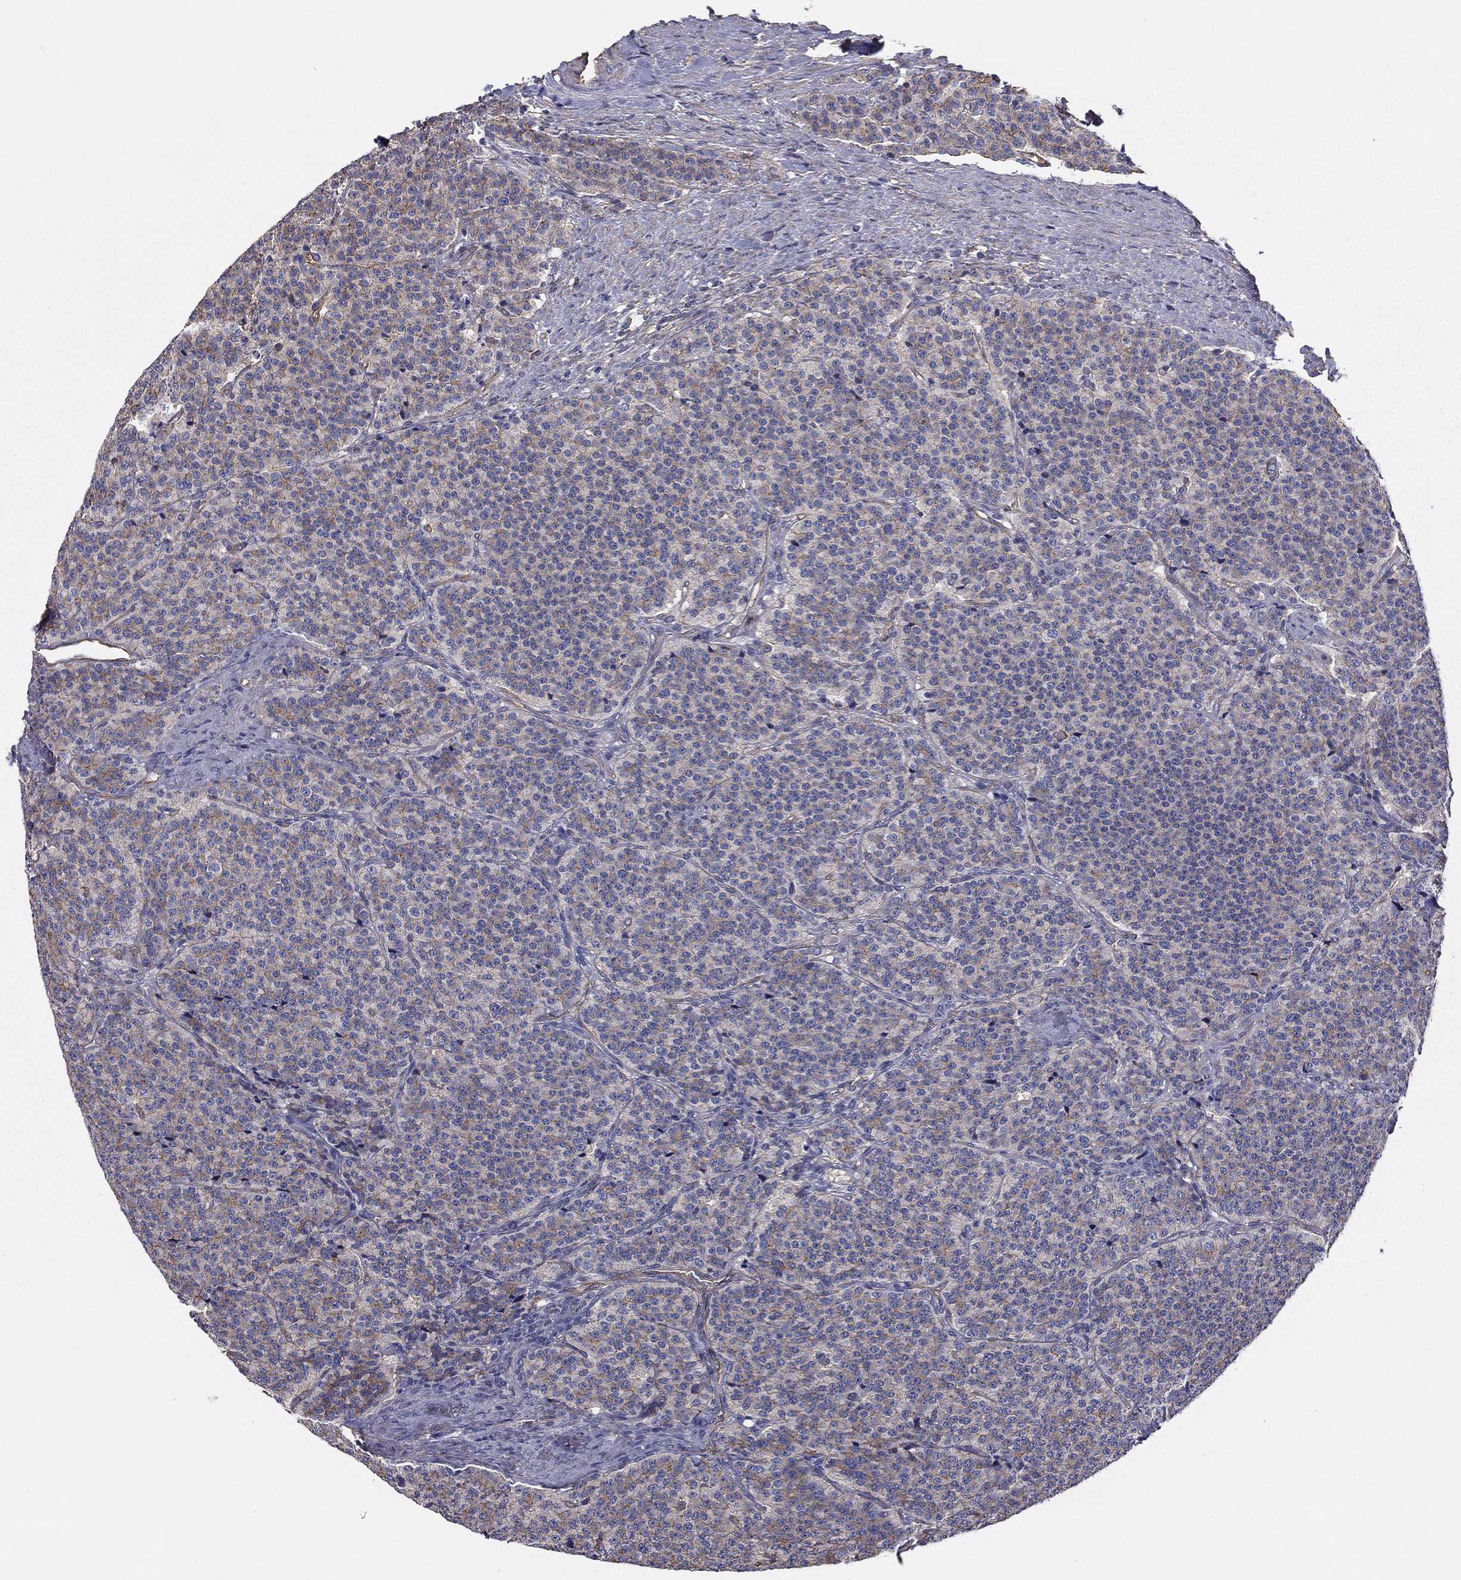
{"staining": {"intensity": "moderate", "quantity": "<25%", "location": "cytoplasmic/membranous"}, "tissue": "carcinoid", "cell_type": "Tumor cells", "image_type": "cancer", "snomed": [{"axis": "morphology", "description": "Carcinoid, malignant, NOS"}, {"axis": "topography", "description": "Small intestine"}], "caption": "Protein expression analysis of human malignant carcinoid reveals moderate cytoplasmic/membranous positivity in about <25% of tumor cells.", "gene": "TCHH", "patient": {"sex": "female", "age": 58}}